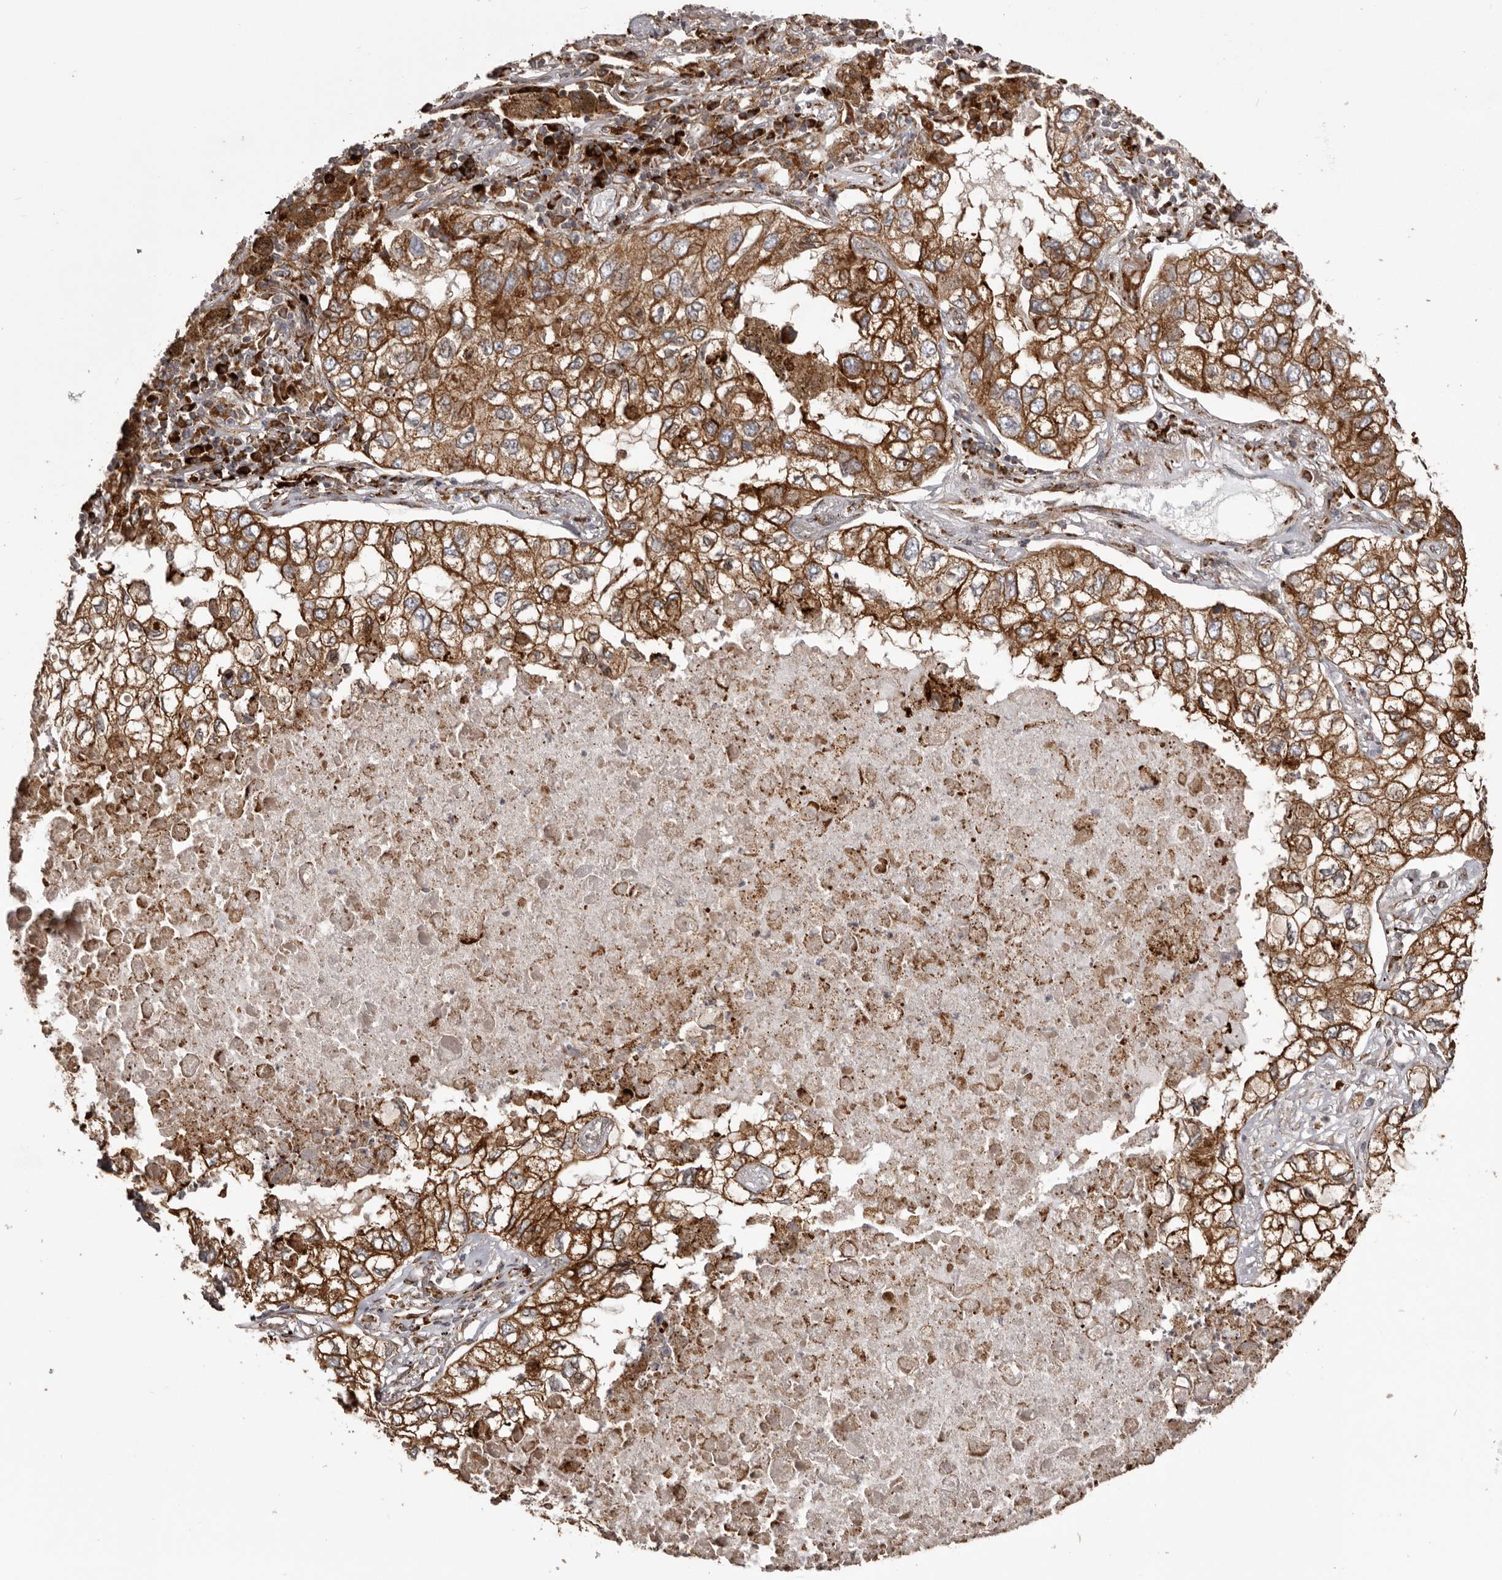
{"staining": {"intensity": "moderate", "quantity": ">75%", "location": "cytoplasmic/membranous"}, "tissue": "lung cancer", "cell_type": "Tumor cells", "image_type": "cancer", "snomed": [{"axis": "morphology", "description": "Adenocarcinoma, NOS"}, {"axis": "topography", "description": "Lung"}], "caption": "IHC of human adenocarcinoma (lung) reveals medium levels of moderate cytoplasmic/membranous positivity in approximately >75% of tumor cells. (DAB IHC, brown staining for protein, blue staining for nuclei).", "gene": "NUP43", "patient": {"sex": "male", "age": 65}}